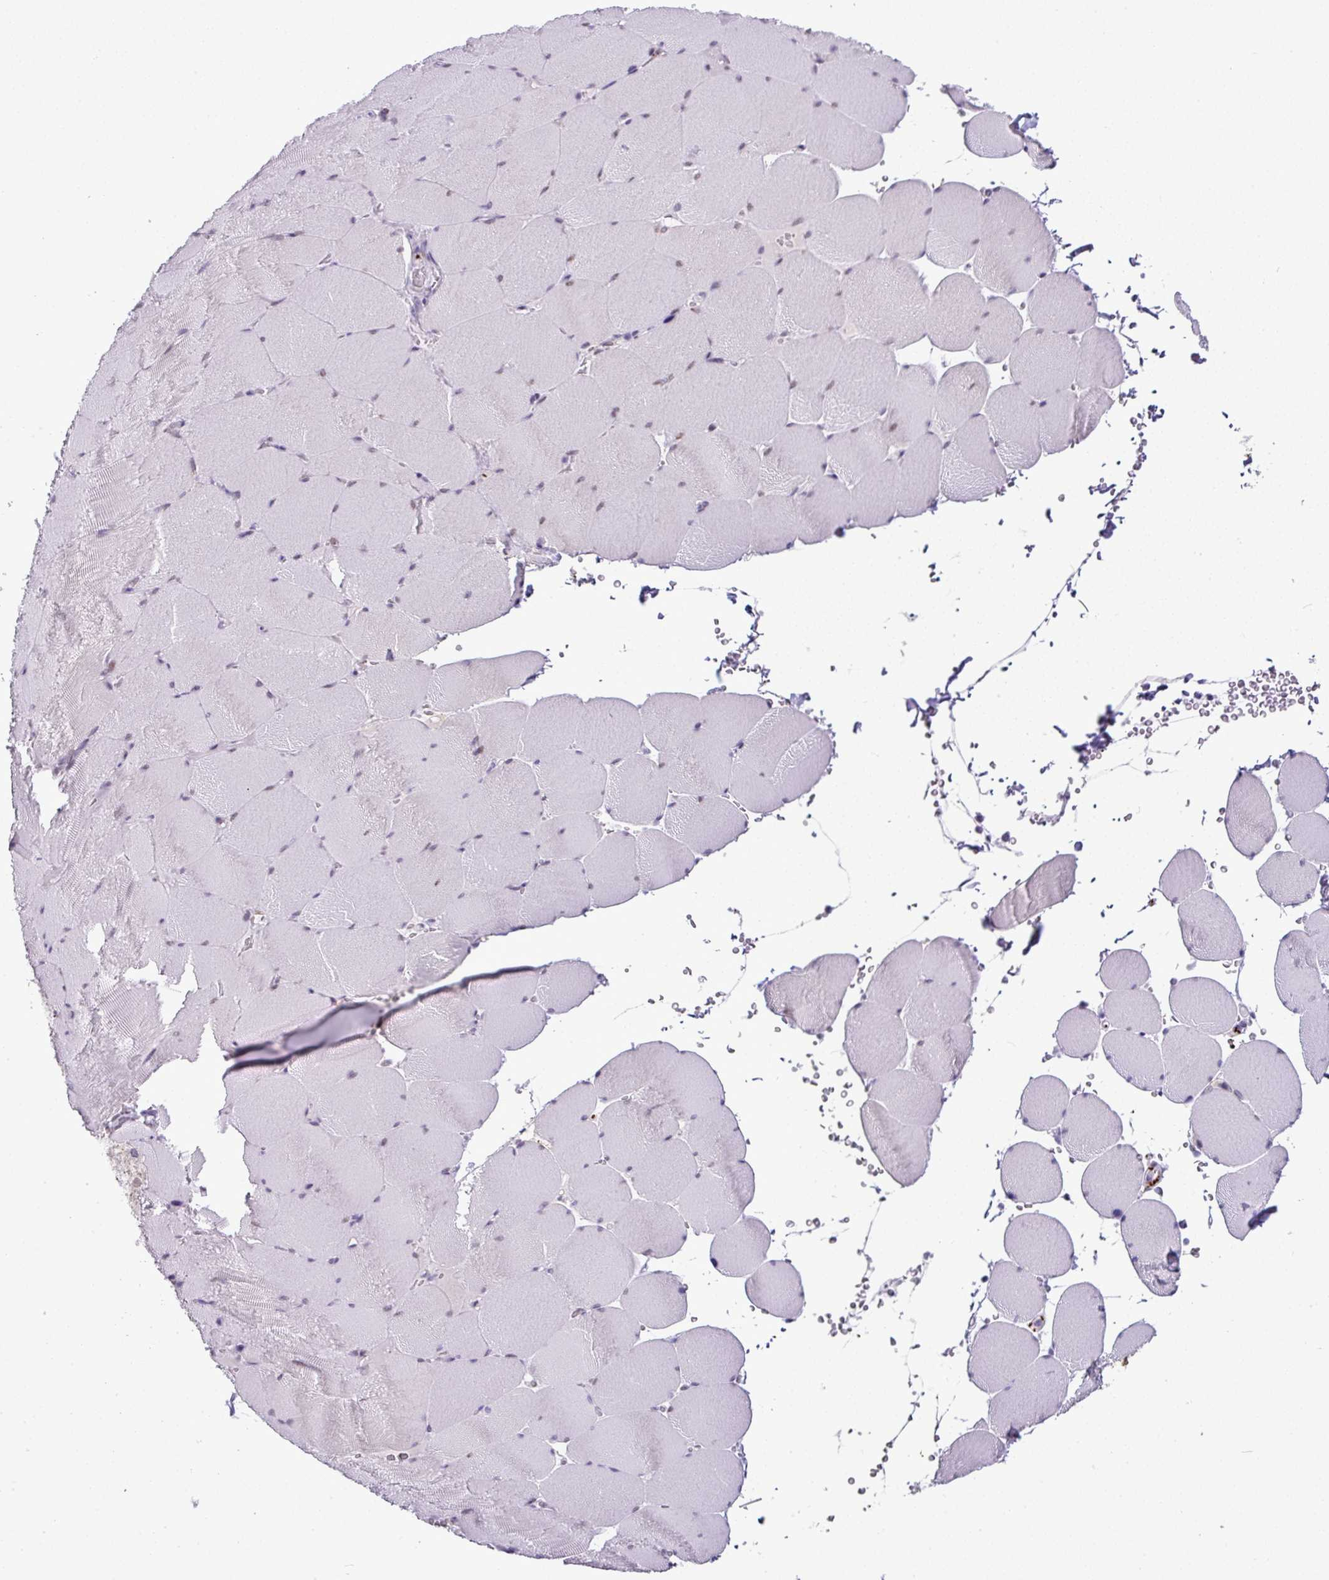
{"staining": {"intensity": "negative", "quantity": "none", "location": "none"}, "tissue": "skeletal muscle", "cell_type": "Myocytes", "image_type": "normal", "snomed": [{"axis": "morphology", "description": "Normal tissue, NOS"}, {"axis": "topography", "description": "Skeletal muscle"}, {"axis": "topography", "description": "Head-Neck"}], "caption": "An image of skeletal muscle stained for a protein demonstrates no brown staining in myocytes. (DAB (3,3'-diaminobenzidine) immunohistochemistry visualized using brightfield microscopy, high magnification).", "gene": "CMTM5", "patient": {"sex": "male", "age": 66}}